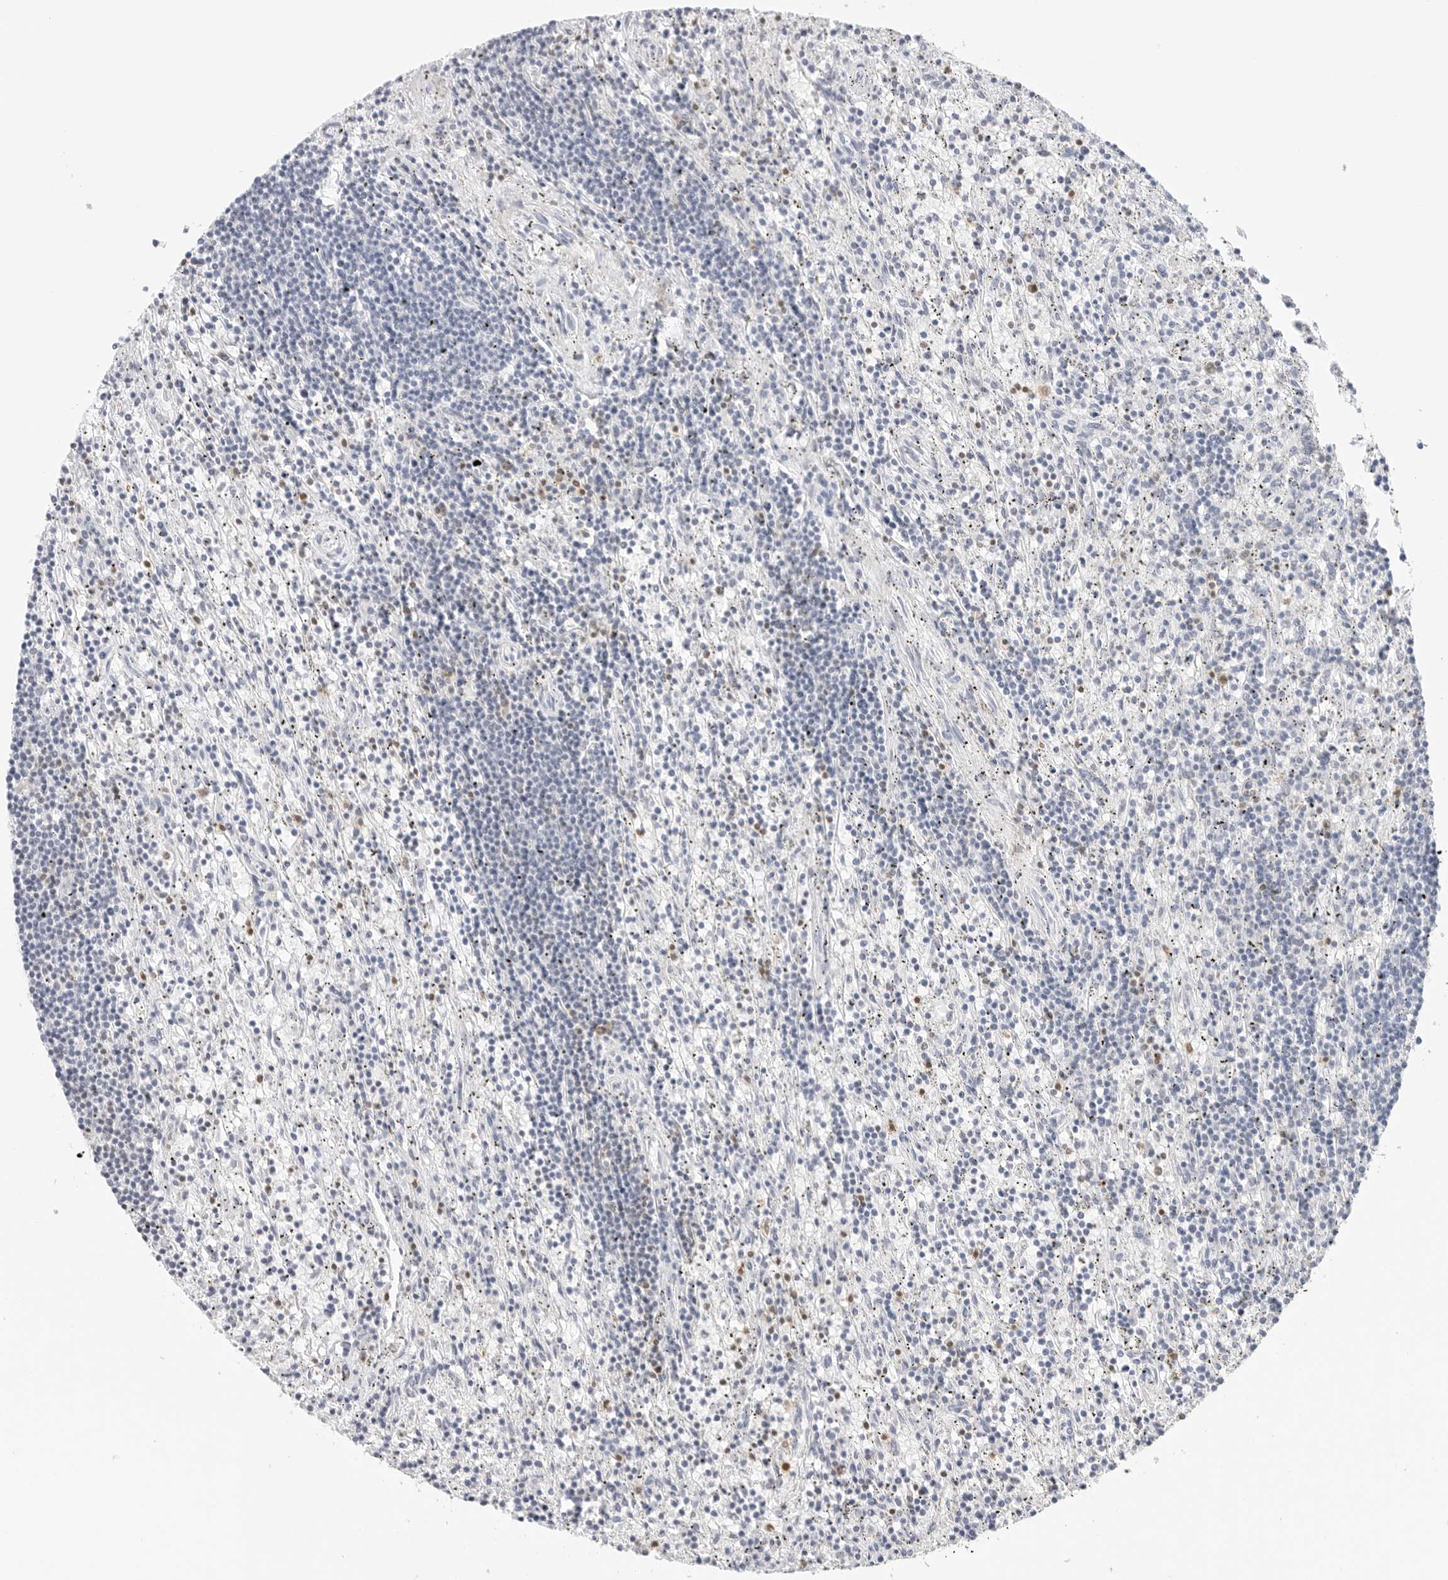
{"staining": {"intensity": "negative", "quantity": "none", "location": "none"}, "tissue": "lymphoma", "cell_type": "Tumor cells", "image_type": "cancer", "snomed": [{"axis": "morphology", "description": "Malignant lymphoma, non-Hodgkin's type, Low grade"}, {"axis": "topography", "description": "Spleen"}], "caption": "Micrograph shows no significant protein staining in tumor cells of lymphoma.", "gene": "SLC9A3R1", "patient": {"sex": "male", "age": 76}}